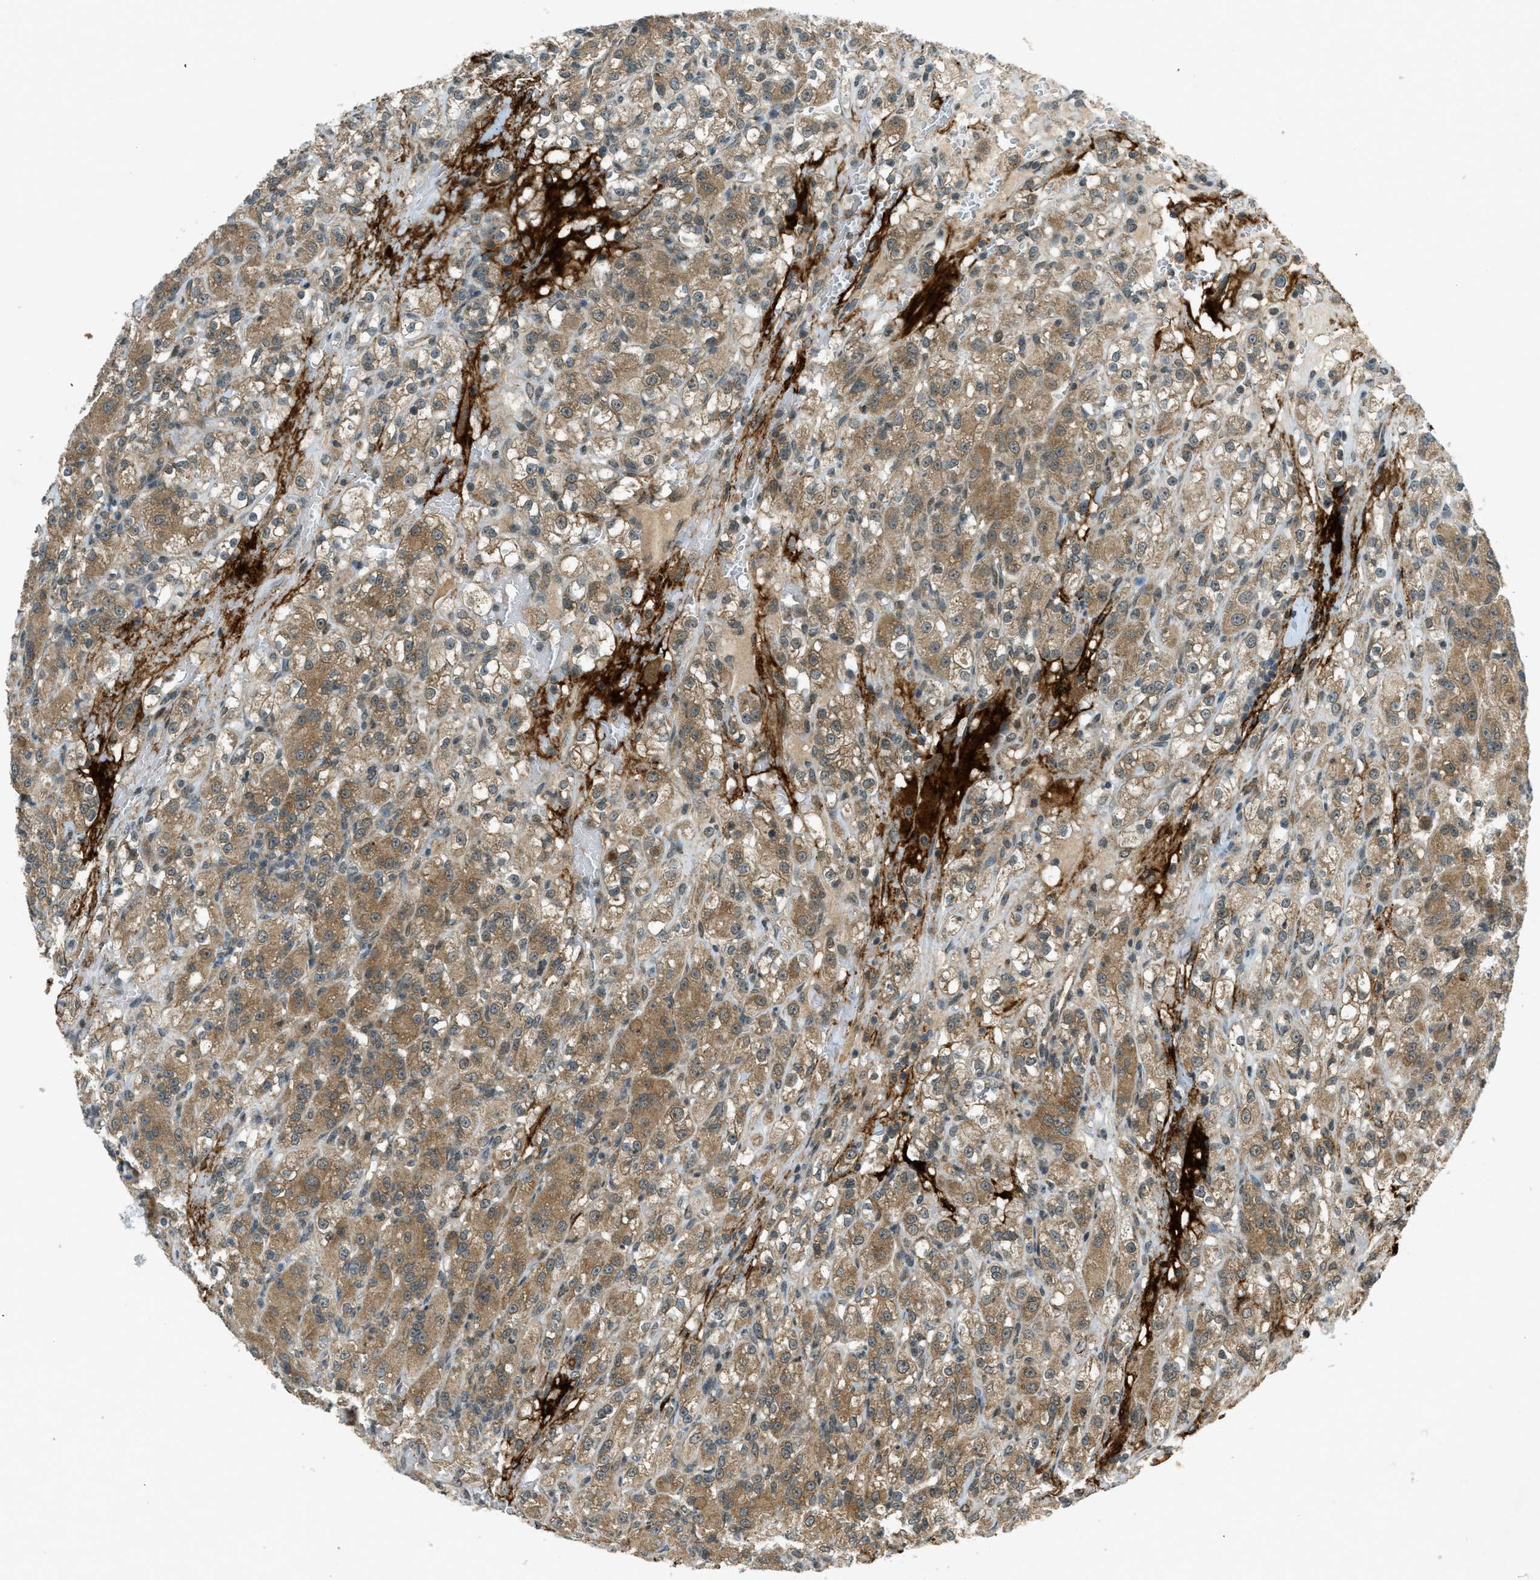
{"staining": {"intensity": "moderate", "quantity": "25%-75%", "location": "cytoplasmic/membranous"}, "tissue": "renal cancer", "cell_type": "Tumor cells", "image_type": "cancer", "snomed": [{"axis": "morphology", "description": "Normal tissue, NOS"}, {"axis": "morphology", "description": "Adenocarcinoma, NOS"}, {"axis": "topography", "description": "Kidney"}], "caption": "Immunohistochemical staining of renal cancer (adenocarcinoma) reveals moderate cytoplasmic/membranous protein staining in approximately 25%-75% of tumor cells. (Stains: DAB (3,3'-diaminobenzidine) in brown, nuclei in blue, Microscopy: brightfield microscopy at high magnification).", "gene": "EIF2AK3", "patient": {"sex": "male", "age": 61}}